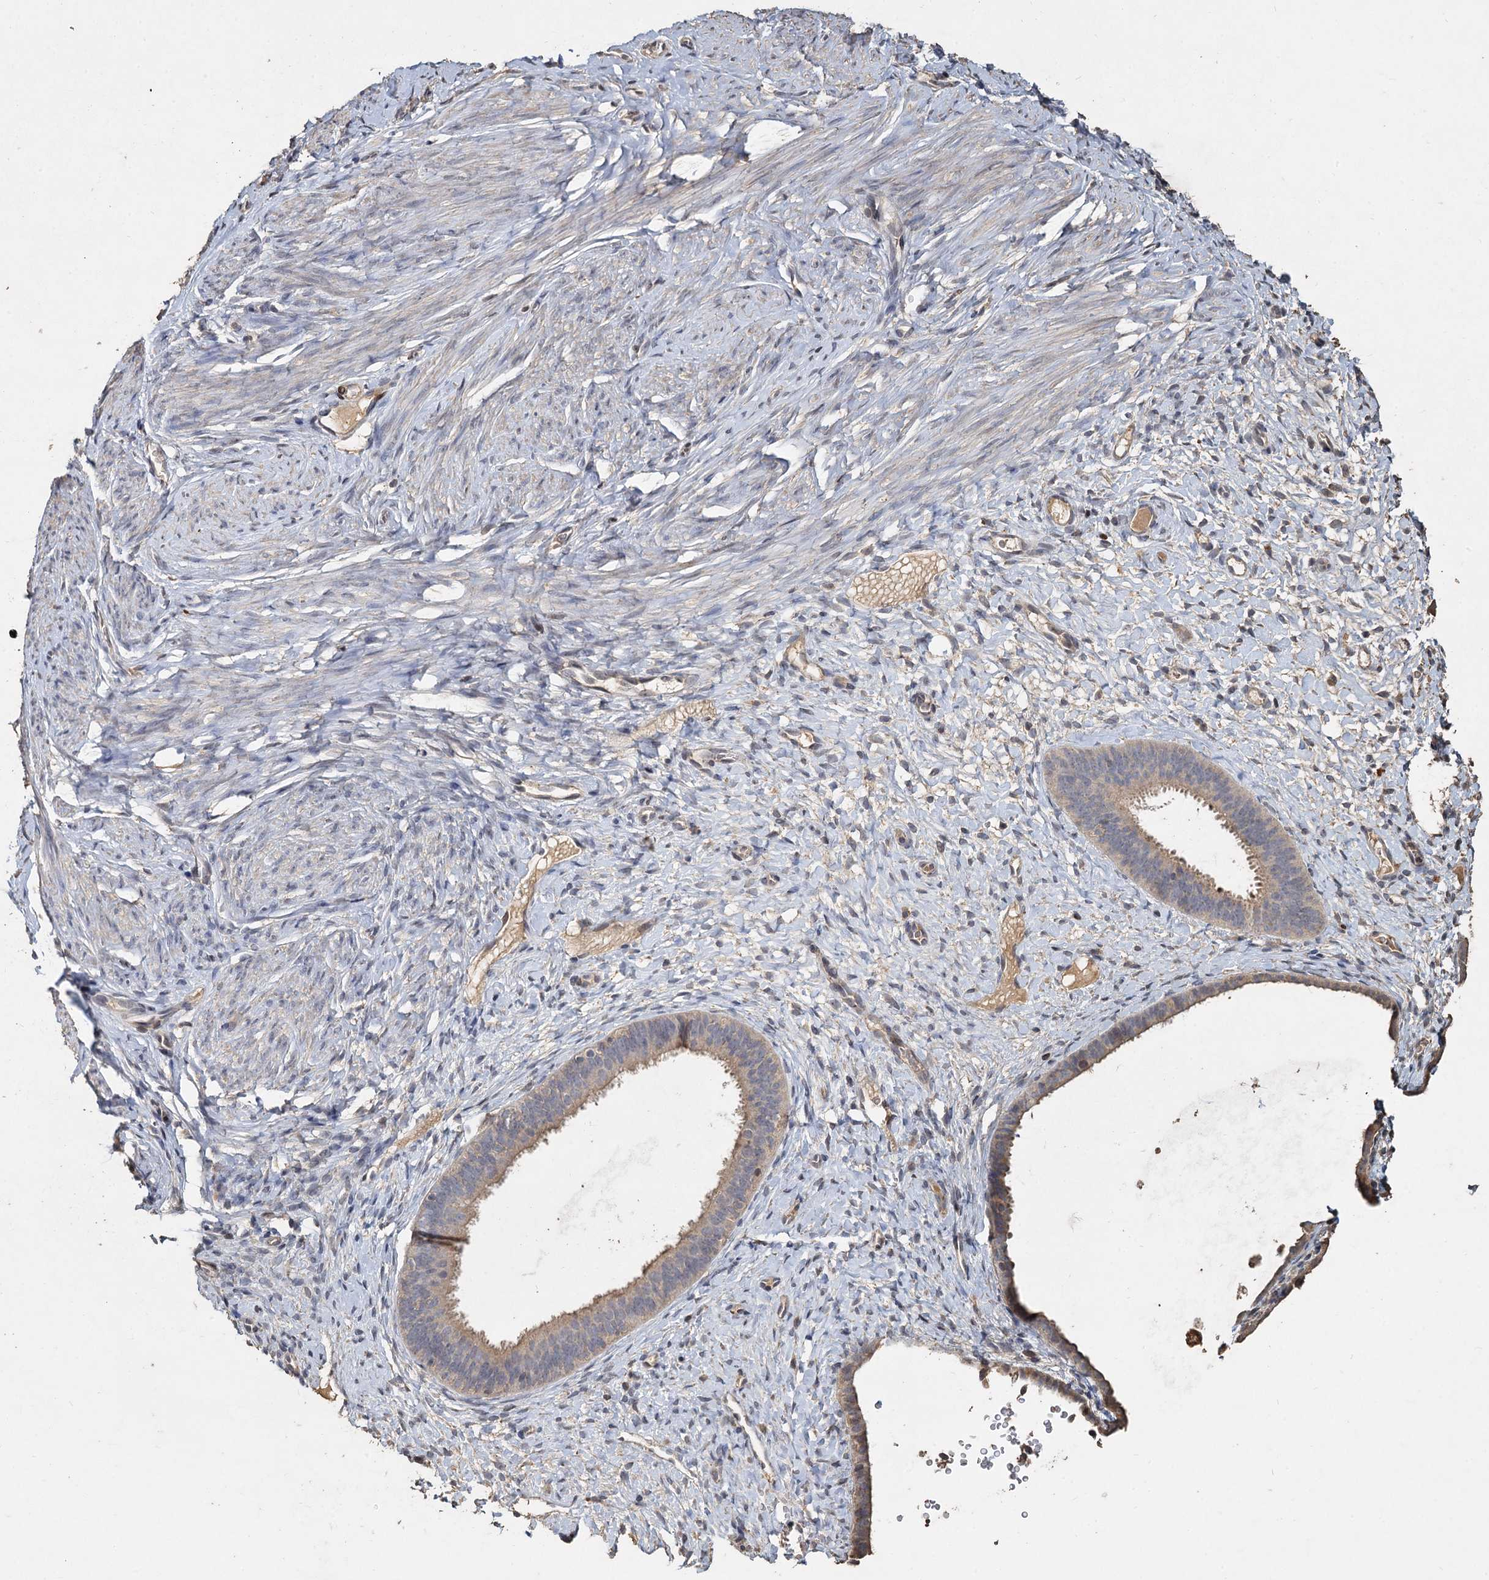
{"staining": {"intensity": "negative", "quantity": "none", "location": "none"}, "tissue": "endometrium", "cell_type": "Cells in endometrial stroma", "image_type": "normal", "snomed": [{"axis": "morphology", "description": "Normal tissue, NOS"}, {"axis": "topography", "description": "Endometrium"}], "caption": "Cells in endometrial stroma show no significant protein positivity in unremarkable endometrium. Brightfield microscopy of IHC stained with DAB (brown) and hematoxylin (blue), captured at high magnification.", "gene": "CCDC61", "patient": {"sex": "female", "age": 65}}